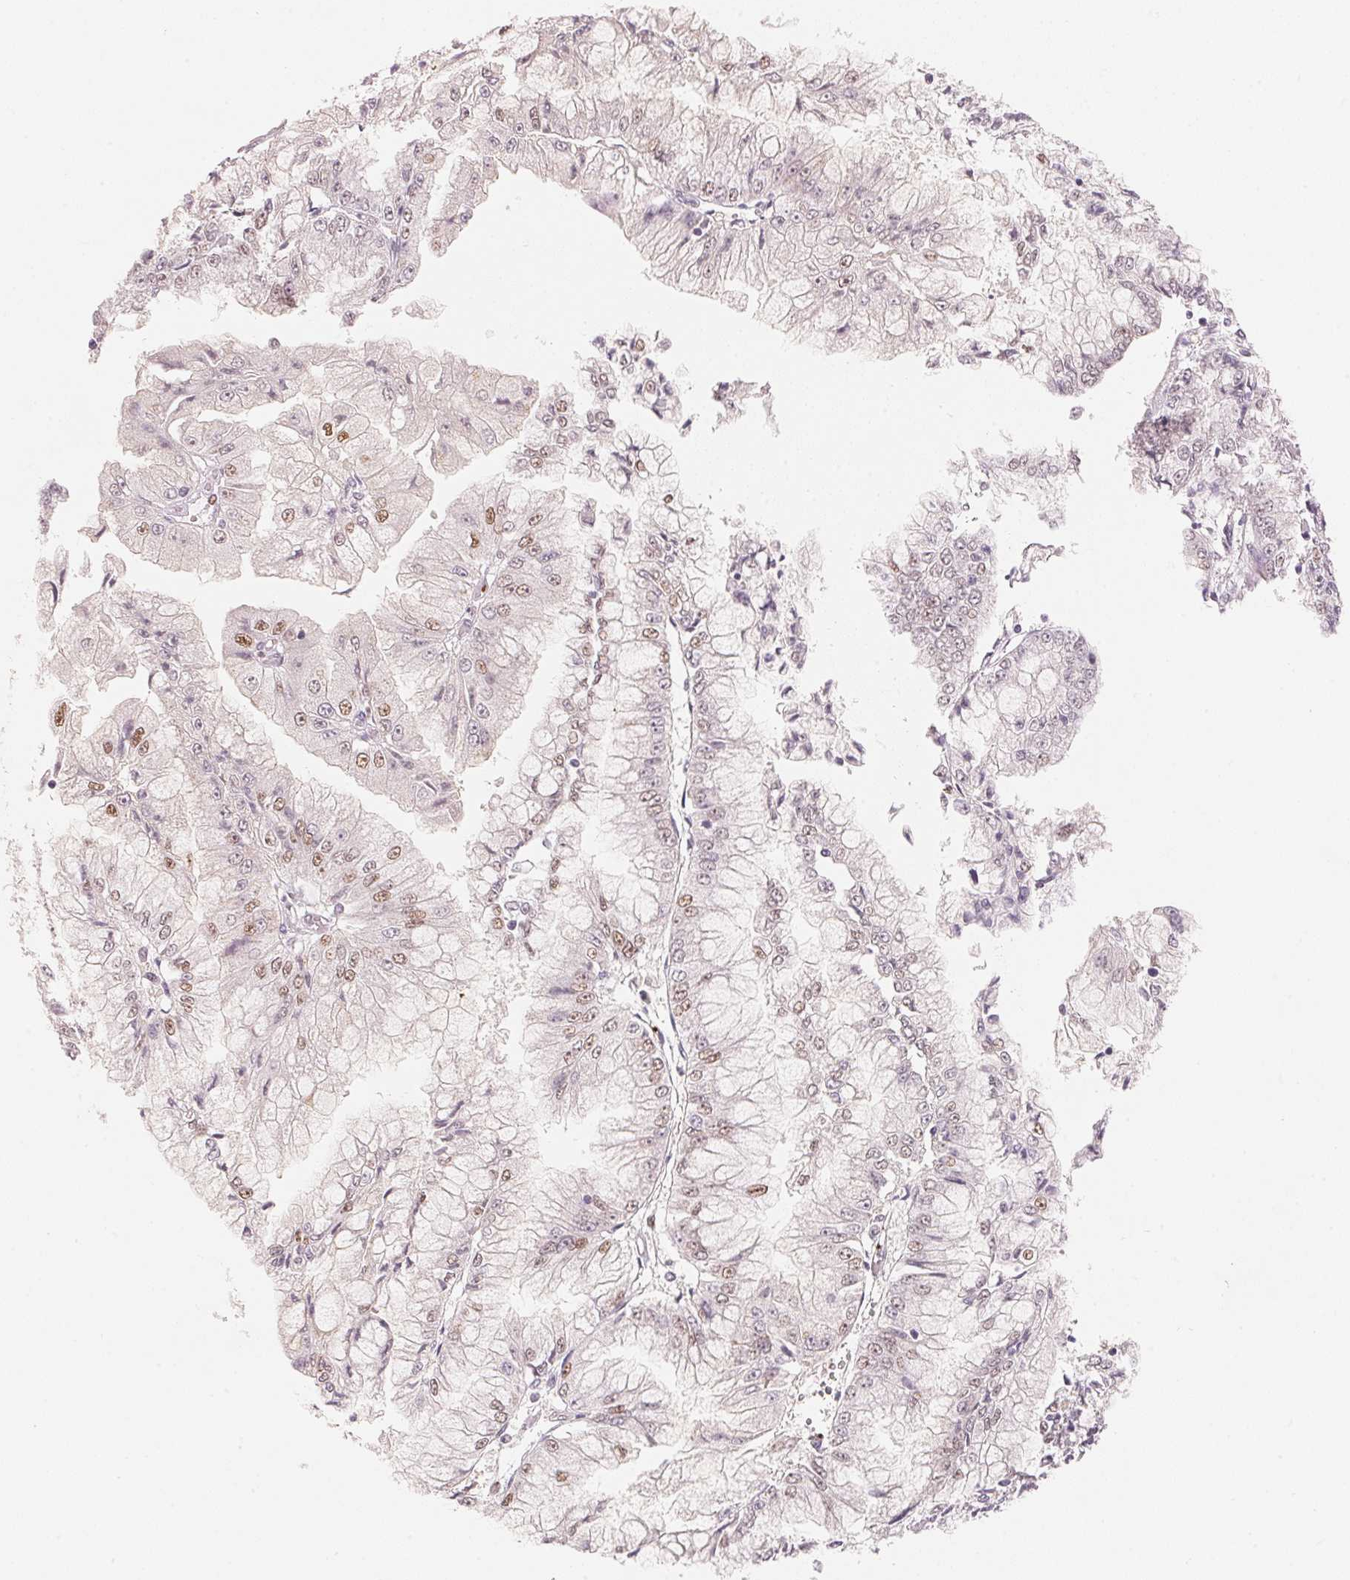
{"staining": {"intensity": "moderate", "quantity": "25%-75%", "location": "nuclear"}, "tissue": "stomach cancer", "cell_type": "Tumor cells", "image_type": "cancer", "snomed": [{"axis": "morphology", "description": "Adenocarcinoma, NOS"}, {"axis": "topography", "description": "Stomach, upper"}], "caption": "Stomach cancer was stained to show a protein in brown. There is medium levels of moderate nuclear positivity in approximately 25%-75% of tumor cells. Immunohistochemistry (ihc) stains the protein of interest in brown and the nuclei are stained blue.", "gene": "ARHGAP22", "patient": {"sex": "female", "age": 74}}